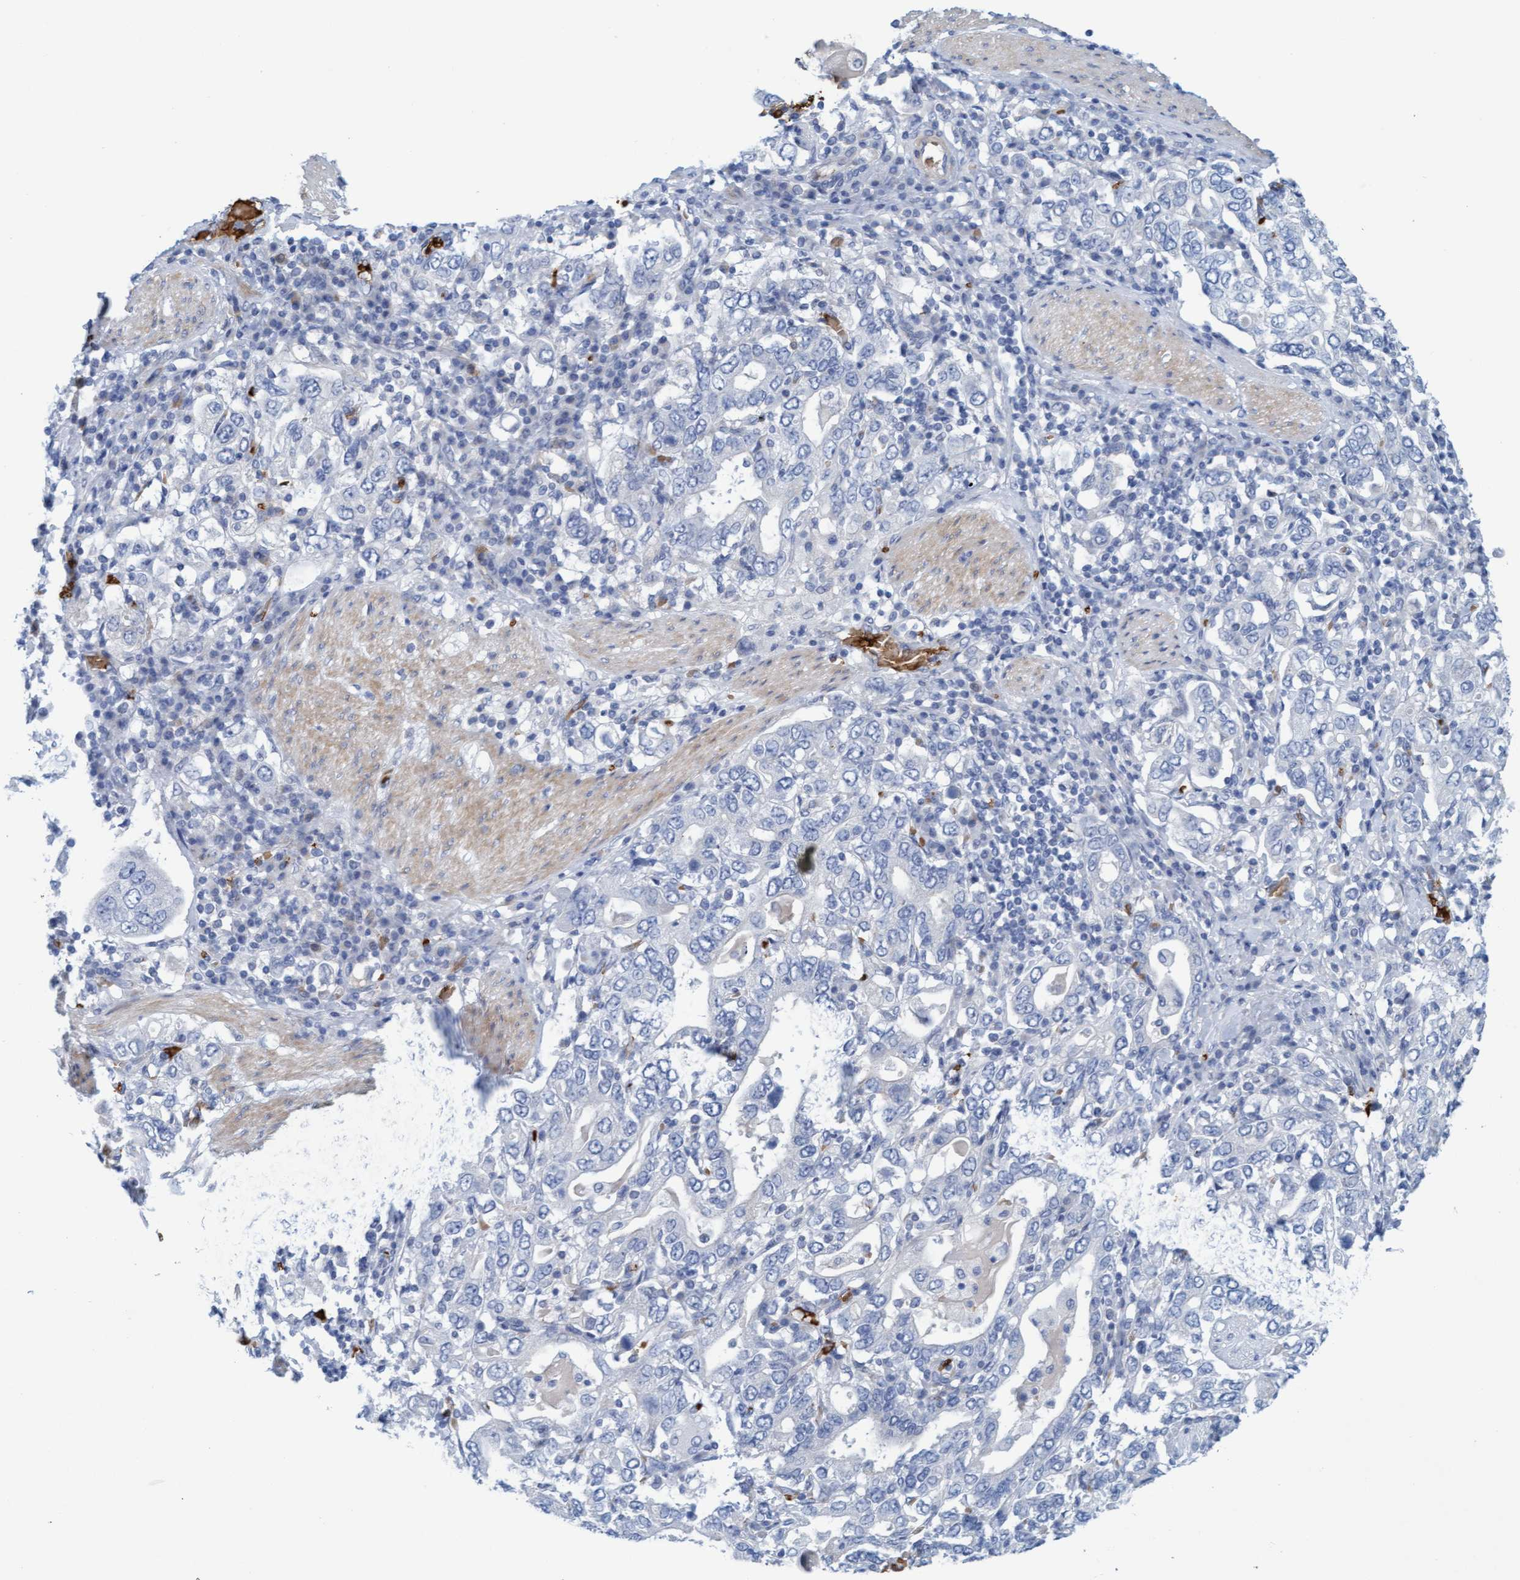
{"staining": {"intensity": "negative", "quantity": "none", "location": "none"}, "tissue": "stomach cancer", "cell_type": "Tumor cells", "image_type": "cancer", "snomed": [{"axis": "morphology", "description": "Adenocarcinoma, NOS"}, {"axis": "topography", "description": "Stomach, upper"}], "caption": "IHC of human stomach cancer (adenocarcinoma) exhibits no expression in tumor cells.", "gene": "P2RX5", "patient": {"sex": "male", "age": 62}}